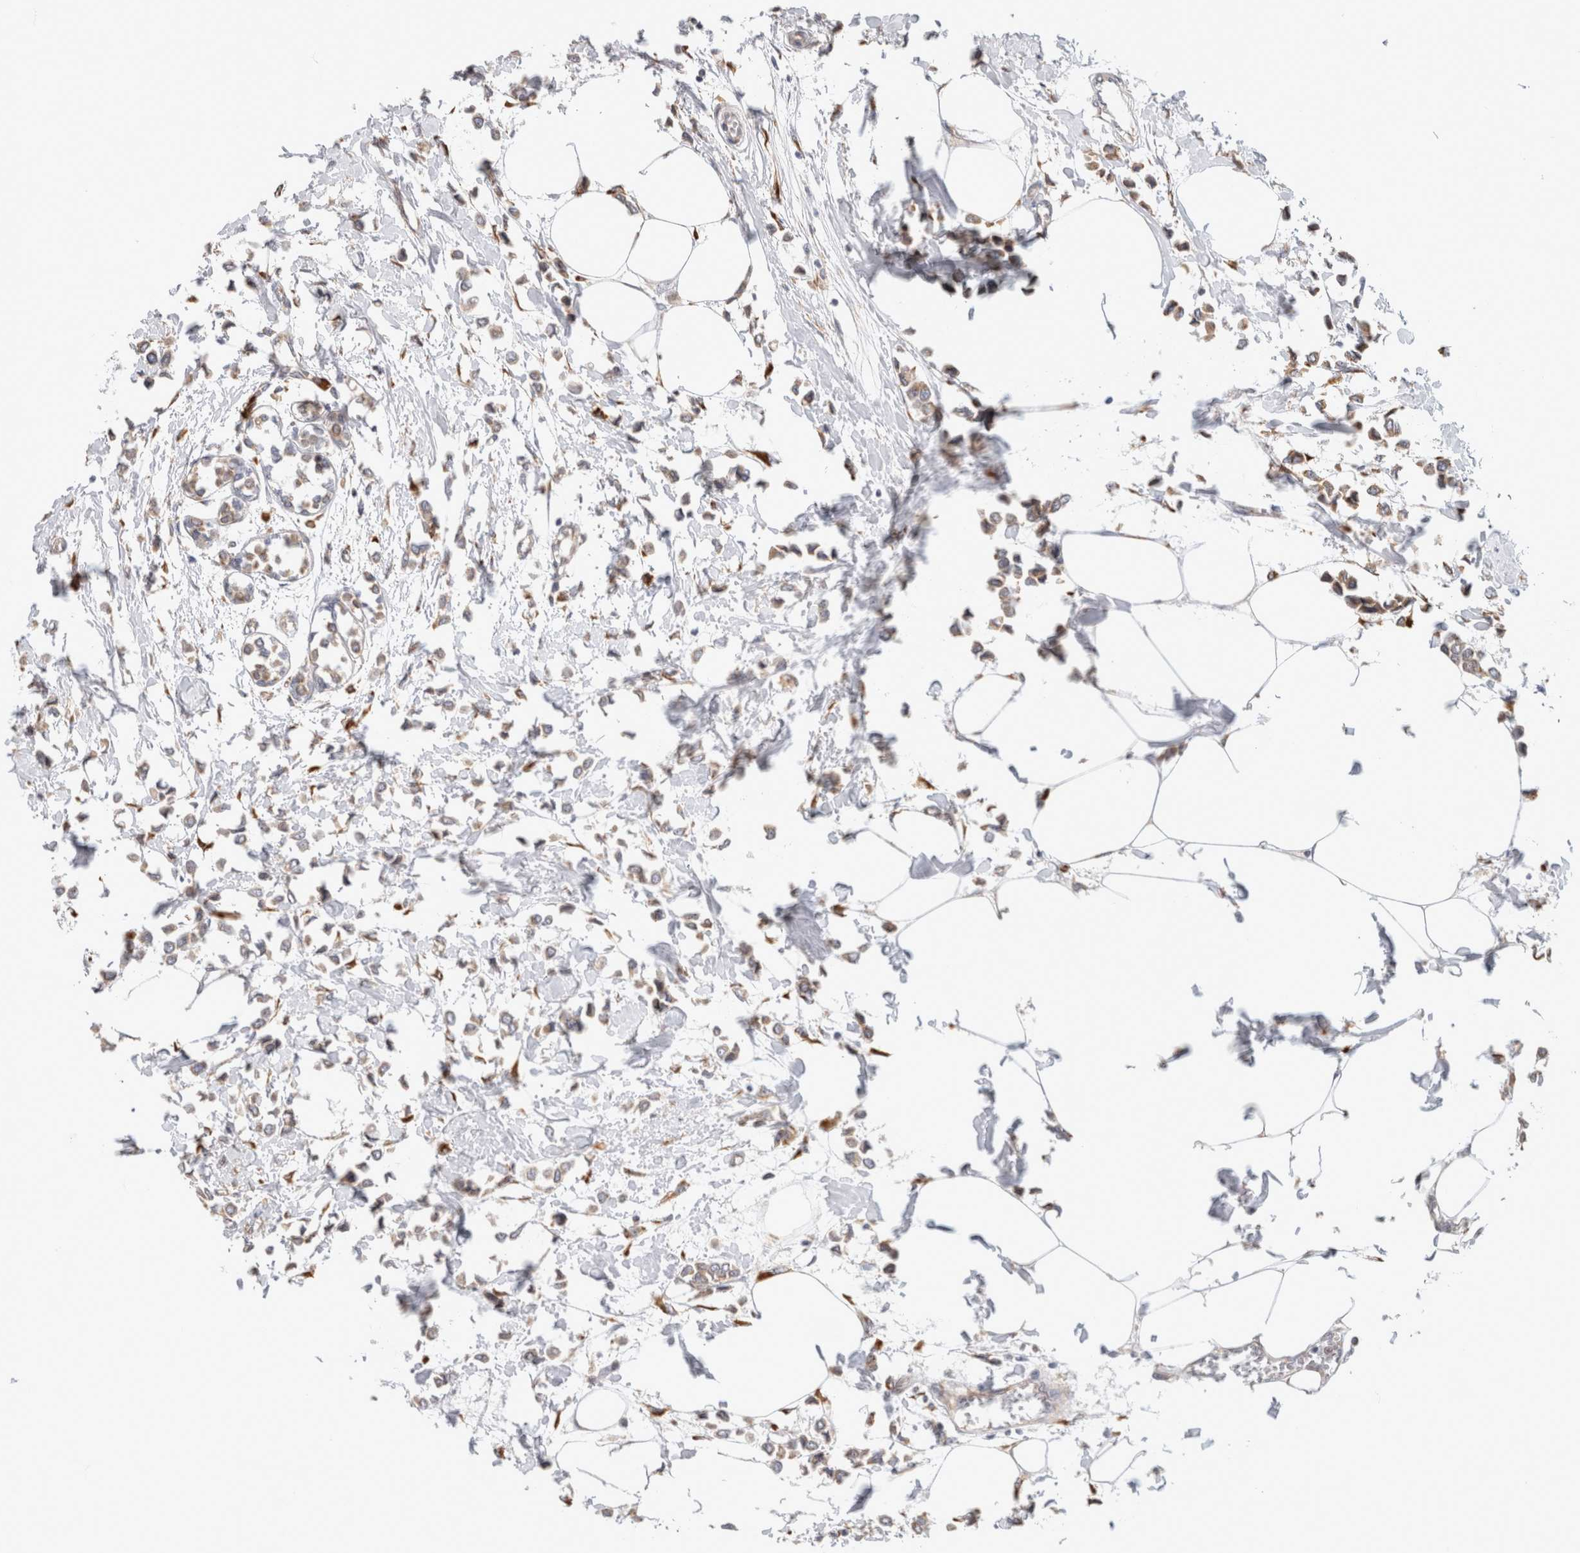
{"staining": {"intensity": "weak", "quantity": ">75%", "location": "cytoplasmic/membranous"}, "tissue": "breast cancer", "cell_type": "Tumor cells", "image_type": "cancer", "snomed": [{"axis": "morphology", "description": "Lobular carcinoma"}, {"axis": "topography", "description": "Breast"}], "caption": "DAB (3,3'-diaminobenzidine) immunohistochemical staining of human breast cancer (lobular carcinoma) reveals weak cytoplasmic/membranous protein staining in about >75% of tumor cells.", "gene": "RPN2", "patient": {"sex": "female", "age": 51}}